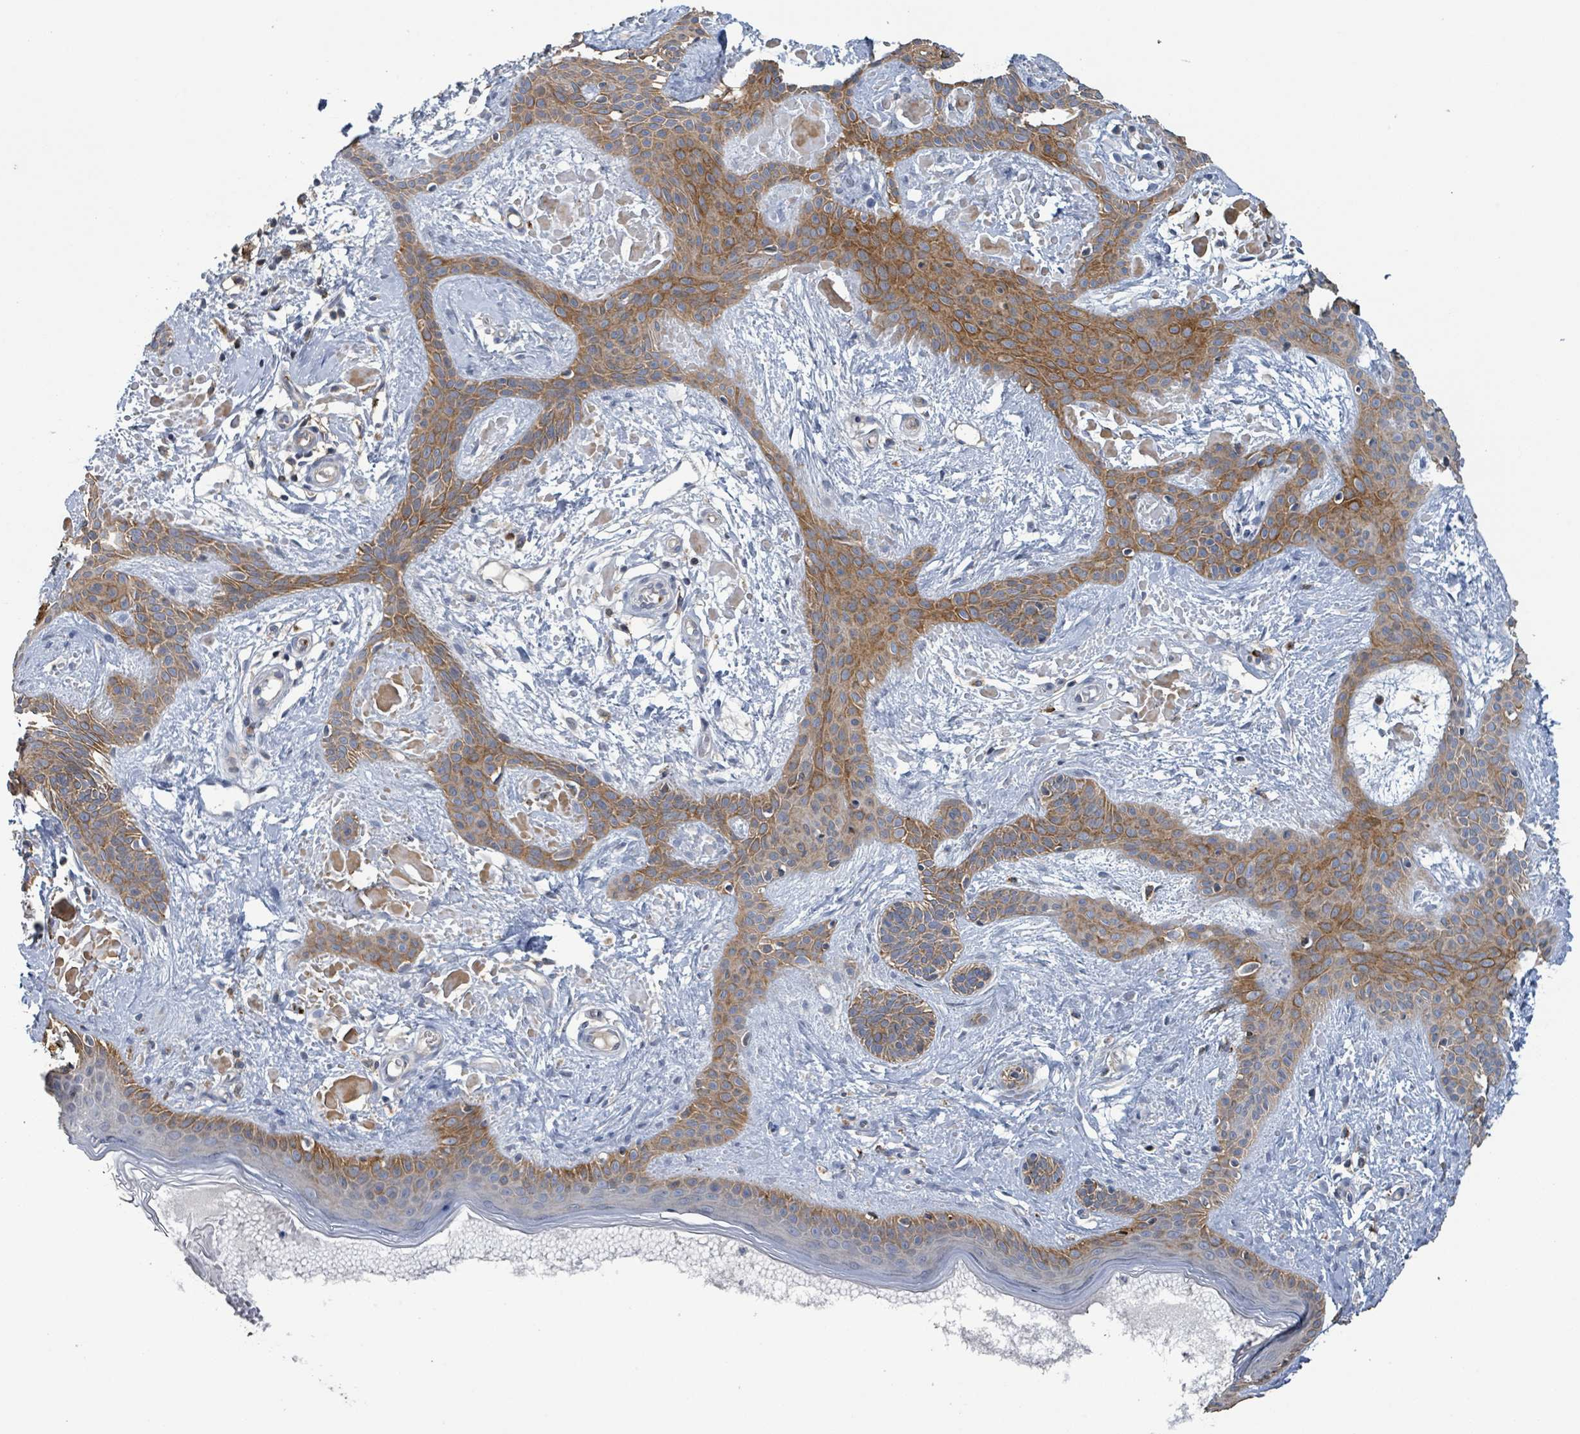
{"staining": {"intensity": "moderate", "quantity": ">75%", "location": "cytoplasmic/membranous"}, "tissue": "skin cancer", "cell_type": "Tumor cells", "image_type": "cancer", "snomed": [{"axis": "morphology", "description": "Basal cell carcinoma"}, {"axis": "topography", "description": "Skin"}], "caption": "Moderate cytoplasmic/membranous expression for a protein is present in approximately >75% of tumor cells of skin cancer using IHC.", "gene": "PLAAT1", "patient": {"sex": "male", "age": 78}}